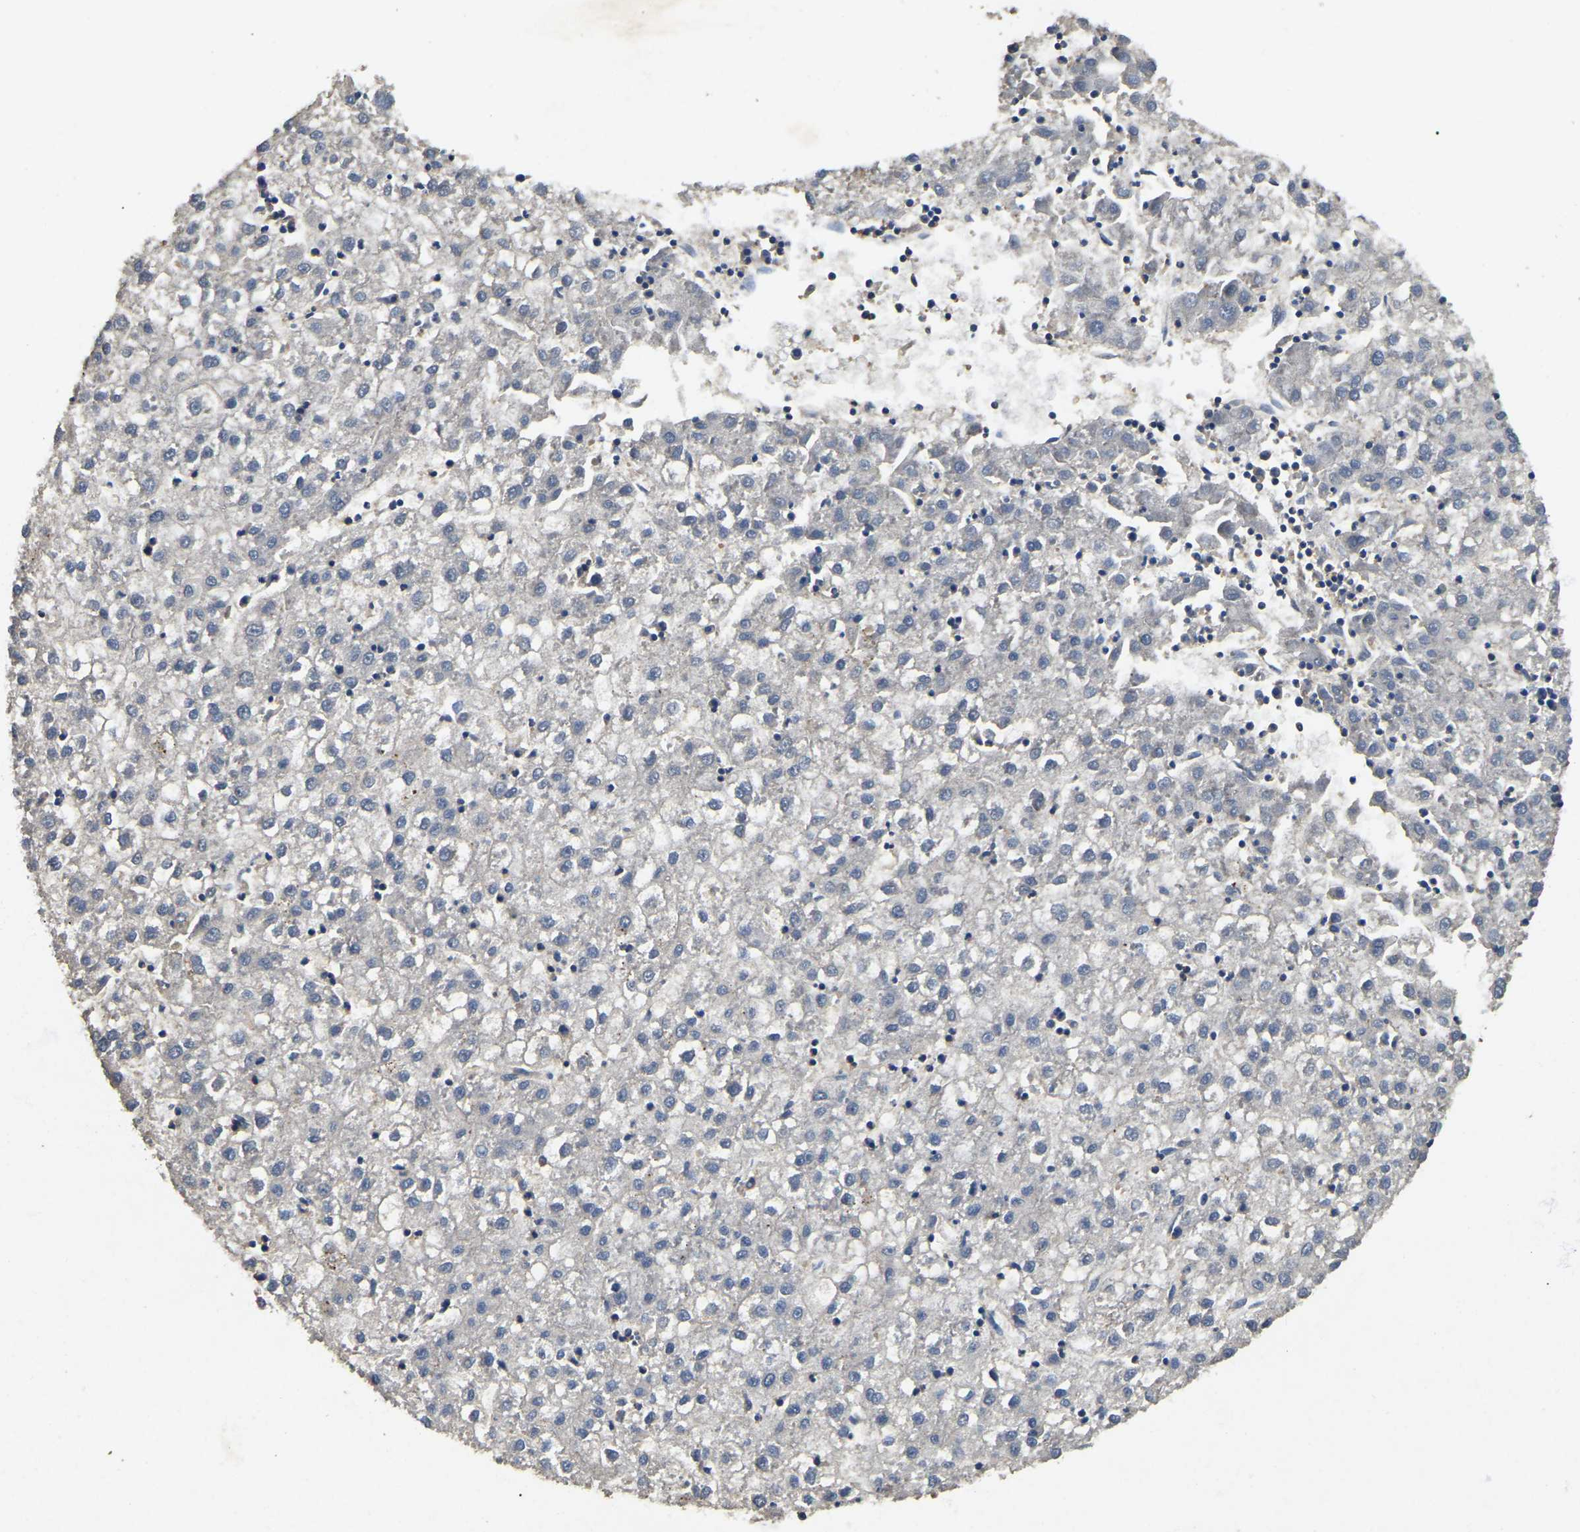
{"staining": {"intensity": "negative", "quantity": "none", "location": "none"}, "tissue": "liver cancer", "cell_type": "Tumor cells", "image_type": "cancer", "snomed": [{"axis": "morphology", "description": "Carcinoma, Hepatocellular, NOS"}, {"axis": "topography", "description": "Liver"}], "caption": "A histopathology image of human liver cancer is negative for staining in tumor cells. The staining is performed using DAB (3,3'-diaminobenzidine) brown chromogen with nuclei counter-stained in using hematoxylin.", "gene": "SMPD2", "patient": {"sex": "male", "age": 72}}